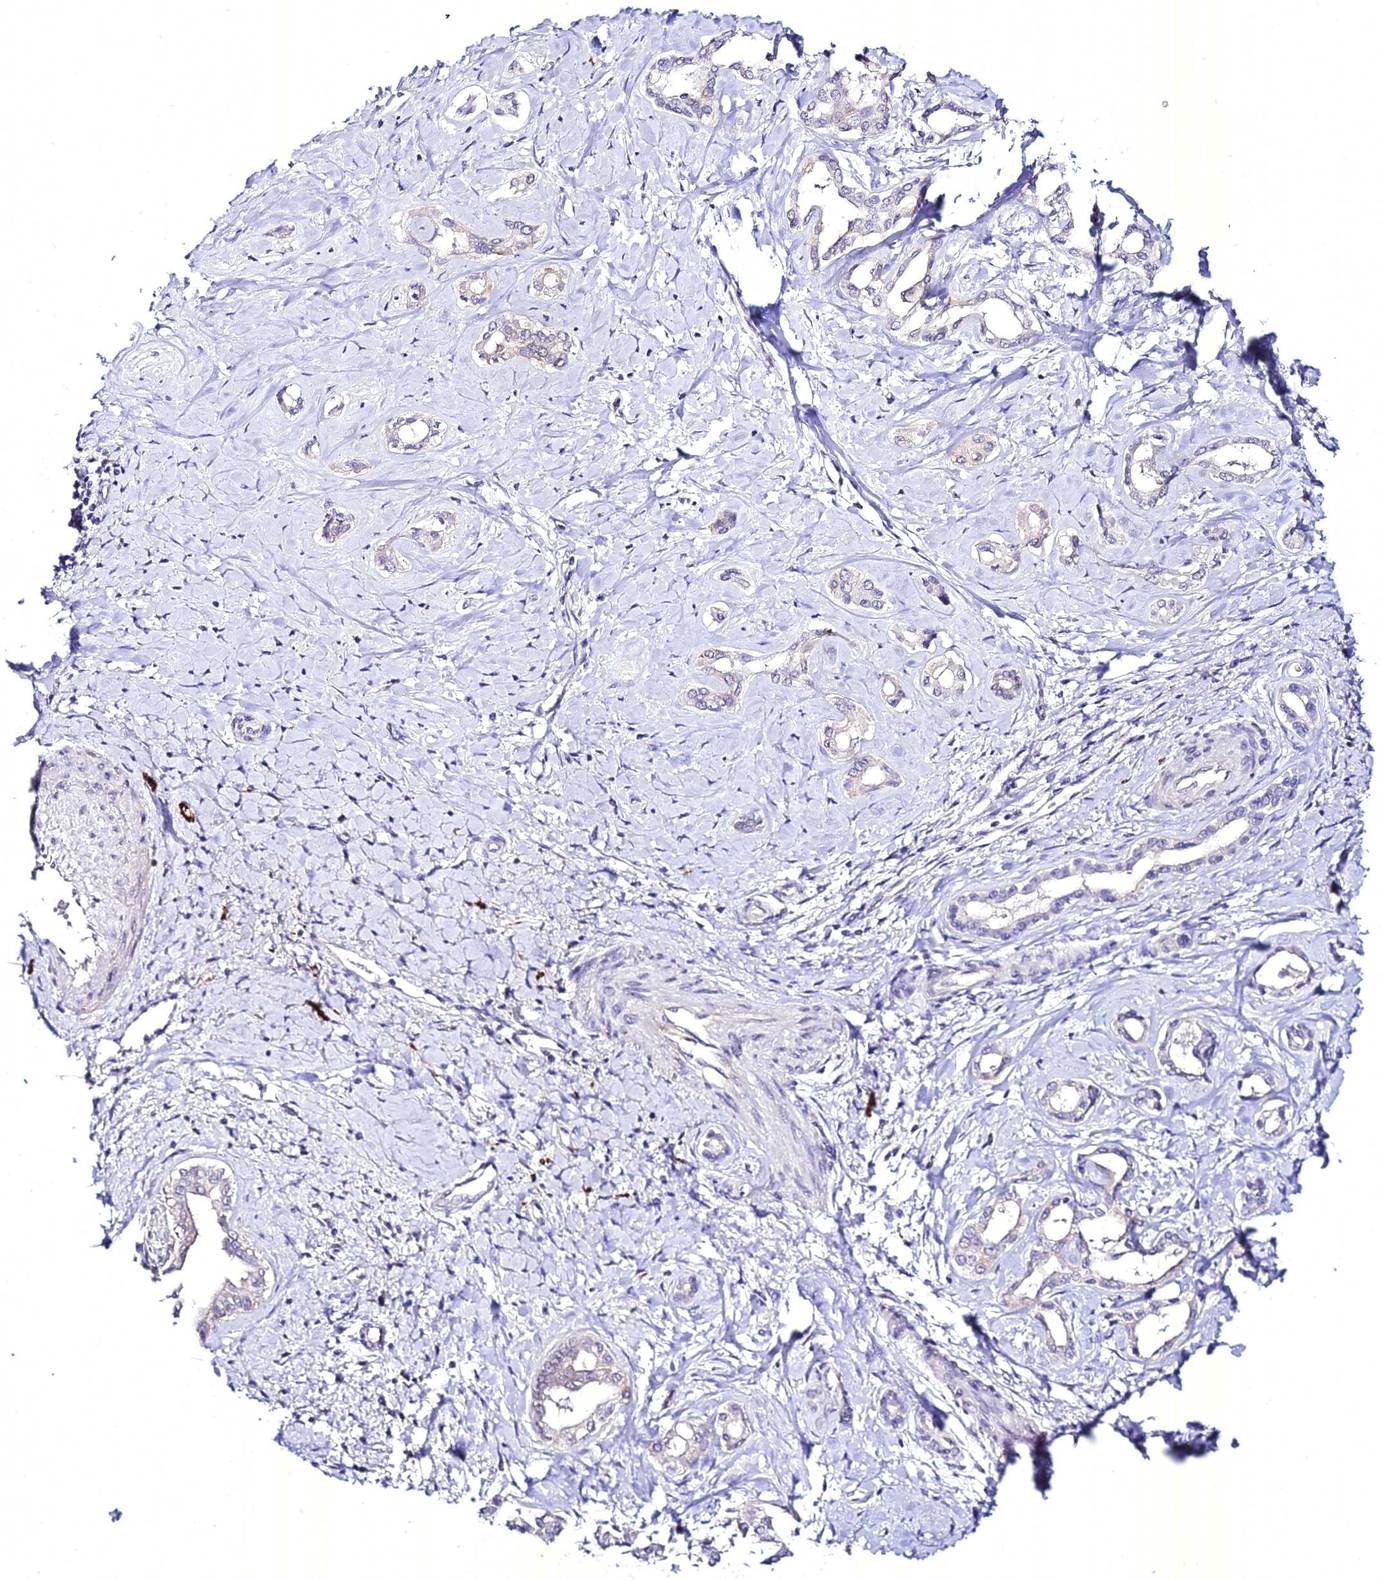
{"staining": {"intensity": "negative", "quantity": "none", "location": "none"}, "tissue": "liver cancer", "cell_type": "Tumor cells", "image_type": "cancer", "snomed": [{"axis": "morphology", "description": "Cholangiocarcinoma"}, {"axis": "topography", "description": "Liver"}], "caption": "Tumor cells are negative for brown protein staining in cholangiocarcinoma (liver). Brightfield microscopy of IHC stained with DAB (3,3'-diaminobenzidine) (brown) and hematoxylin (blue), captured at high magnification.", "gene": "ATG16L2", "patient": {"sex": "female", "age": 77}}